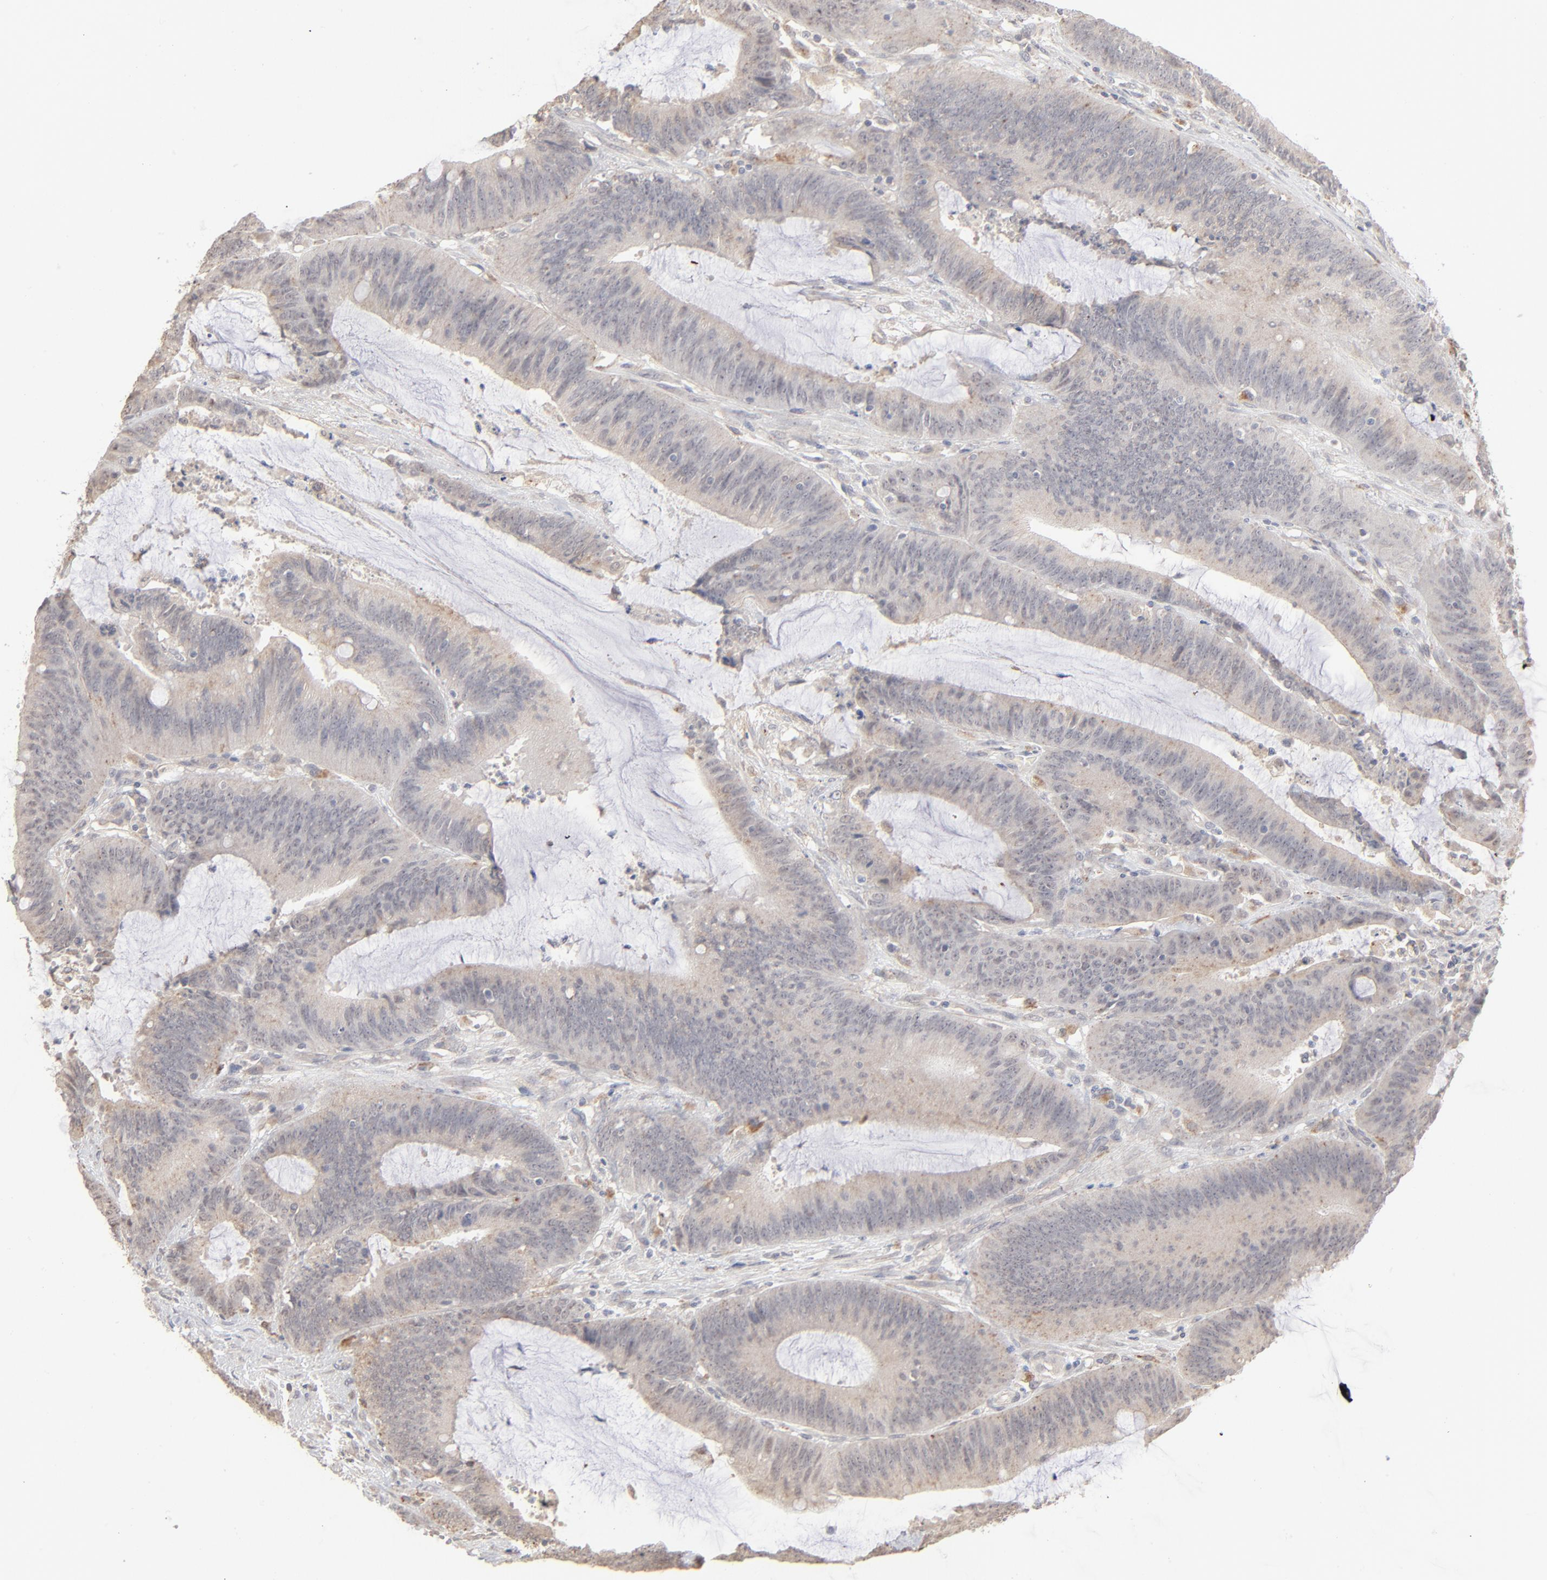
{"staining": {"intensity": "weak", "quantity": ">75%", "location": "cytoplasmic/membranous"}, "tissue": "colorectal cancer", "cell_type": "Tumor cells", "image_type": "cancer", "snomed": [{"axis": "morphology", "description": "Adenocarcinoma, NOS"}, {"axis": "topography", "description": "Rectum"}], "caption": "DAB (3,3'-diaminobenzidine) immunohistochemical staining of human colorectal adenocarcinoma exhibits weak cytoplasmic/membranous protein positivity in about >75% of tumor cells. Ihc stains the protein of interest in brown and the nuclei are stained blue.", "gene": "POMT2", "patient": {"sex": "female", "age": 66}}